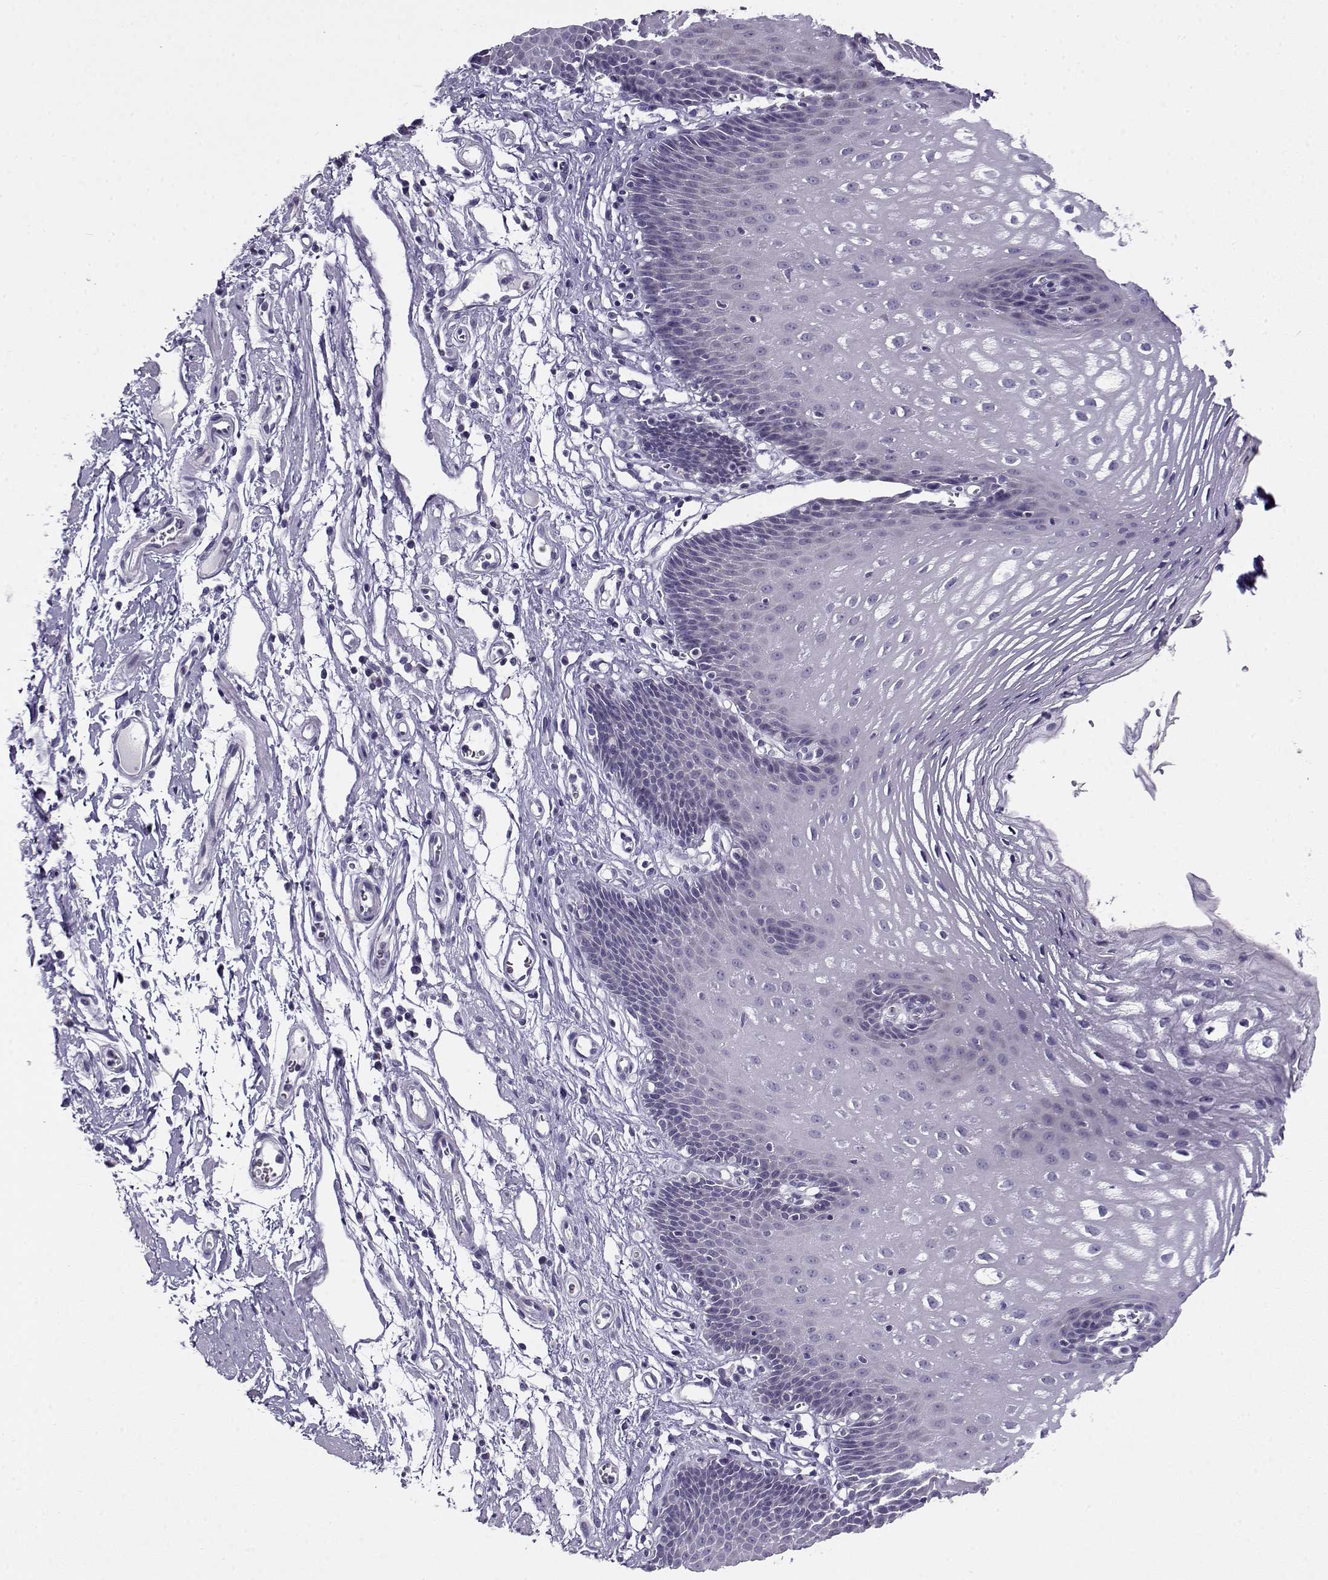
{"staining": {"intensity": "negative", "quantity": "none", "location": "none"}, "tissue": "esophagus", "cell_type": "Squamous epithelial cells", "image_type": "normal", "snomed": [{"axis": "morphology", "description": "Normal tissue, NOS"}, {"axis": "topography", "description": "Esophagus"}], "caption": "Photomicrograph shows no protein expression in squamous epithelial cells of normal esophagus. (DAB IHC, high magnification).", "gene": "FEZF1", "patient": {"sex": "male", "age": 72}}